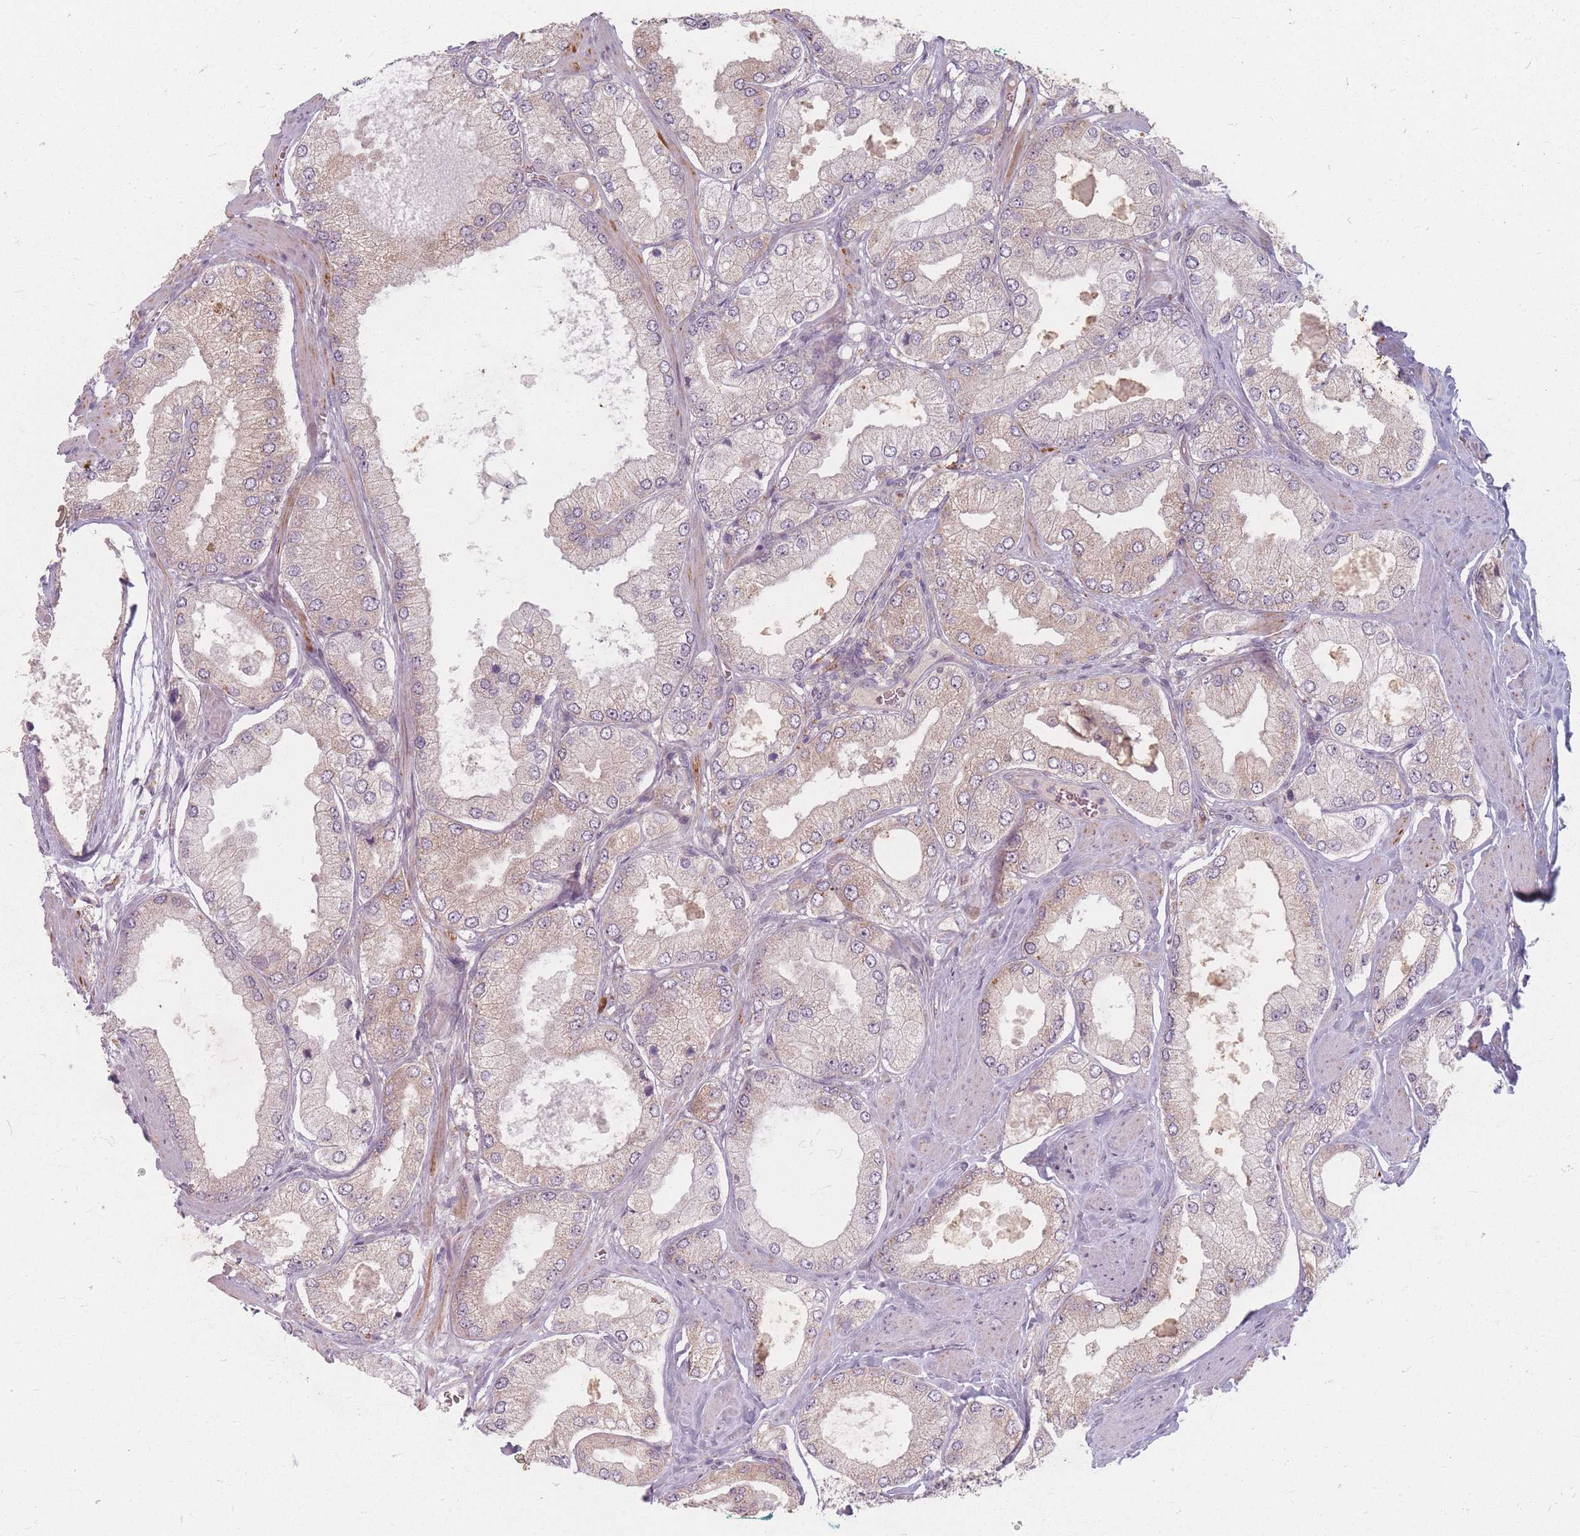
{"staining": {"intensity": "weak", "quantity": "25%-75%", "location": "cytoplasmic/membranous"}, "tissue": "prostate cancer", "cell_type": "Tumor cells", "image_type": "cancer", "snomed": [{"axis": "morphology", "description": "Adenocarcinoma, Low grade"}, {"axis": "topography", "description": "Prostate"}], "caption": "Immunohistochemistry micrograph of neoplastic tissue: human adenocarcinoma (low-grade) (prostate) stained using immunohistochemistry shows low levels of weak protein expression localized specifically in the cytoplasmic/membranous of tumor cells, appearing as a cytoplasmic/membranous brown color.", "gene": "SMIM14", "patient": {"sex": "male", "age": 42}}